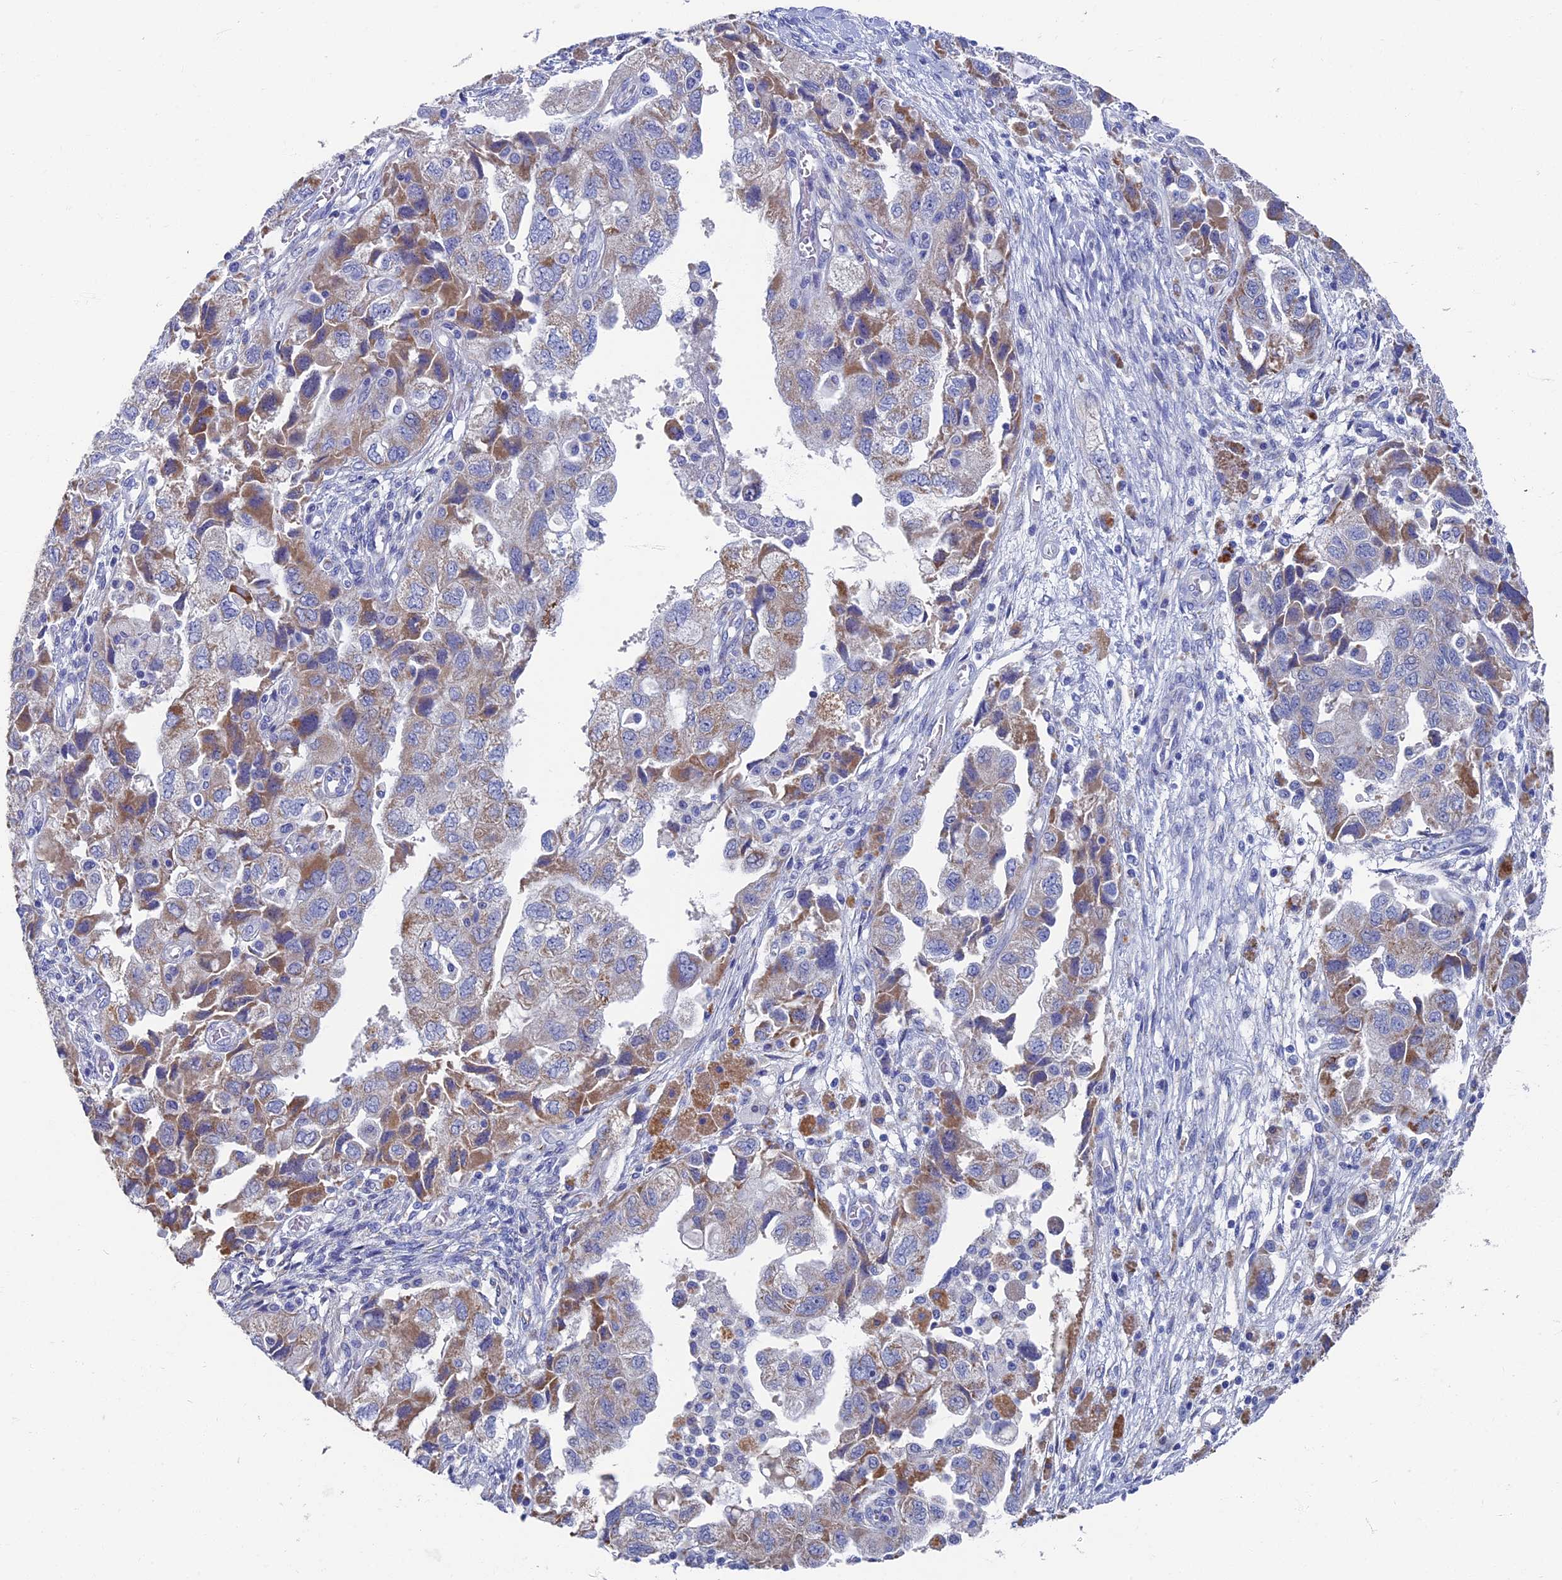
{"staining": {"intensity": "moderate", "quantity": "<25%", "location": "cytoplasmic/membranous"}, "tissue": "ovarian cancer", "cell_type": "Tumor cells", "image_type": "cancer", "snomed": [{"axis": "morphology", "description": "Carcinoma, NOS"}, {"axis": "morphology", "description": "Cystadenocarcinoma, serous, NOS"}, {"axis": "topography", "description": "Ovary"}], "caption": "Ovarian cancer (serous cystadenocarcinoma) was stained to show a protein in brown. There is low levels of moderate cytoplasmic/membranous positivity in approximately <25% of tumor cells. (IHC, brightfield microscopy, high magnification).", "gene": "OAT", "patient": {"sex": "female", "age": 69}}